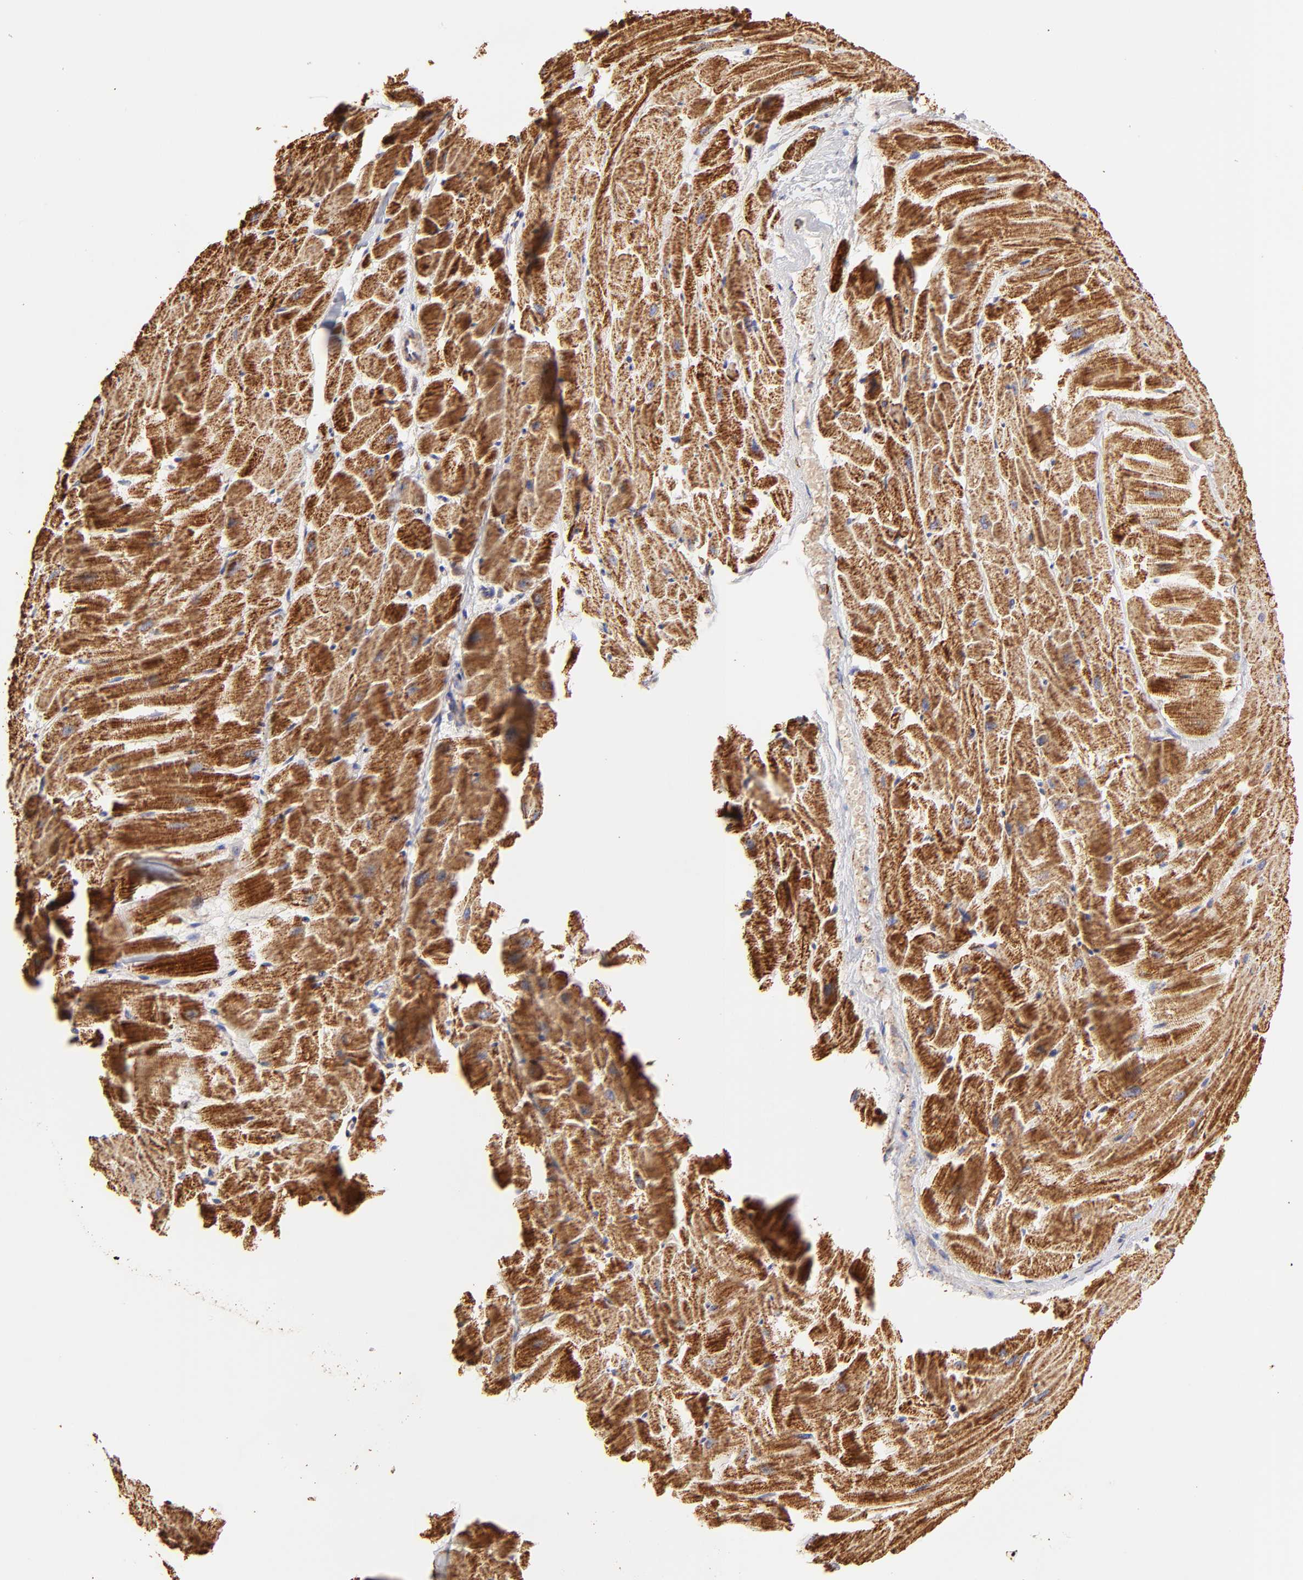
{"staining": {"intensity": "strong", "quantity": ">75%", "location": "cytoplasmic/membranous"}, "tissue": "heart muscle", "cell_type": "Cardiomyocytes", "image_type": "normal", "snomed": [{"axis": "morphology", "description": "Normal tissue, NOS"}, {"axis": "topography", "description": "Heart"}], "caption": "A high-resolution micrograph shows immunohistochemistry (IHC) staining of normal heart muscle, which reveals strong cytoplasmic/membranous positivity in approximately >75% of cardiomyocytes. (DAB IHC with brightfield microscopy, high magnification).", "gene": "ECH1", "patient": {"sex": "female", "age": 19}}